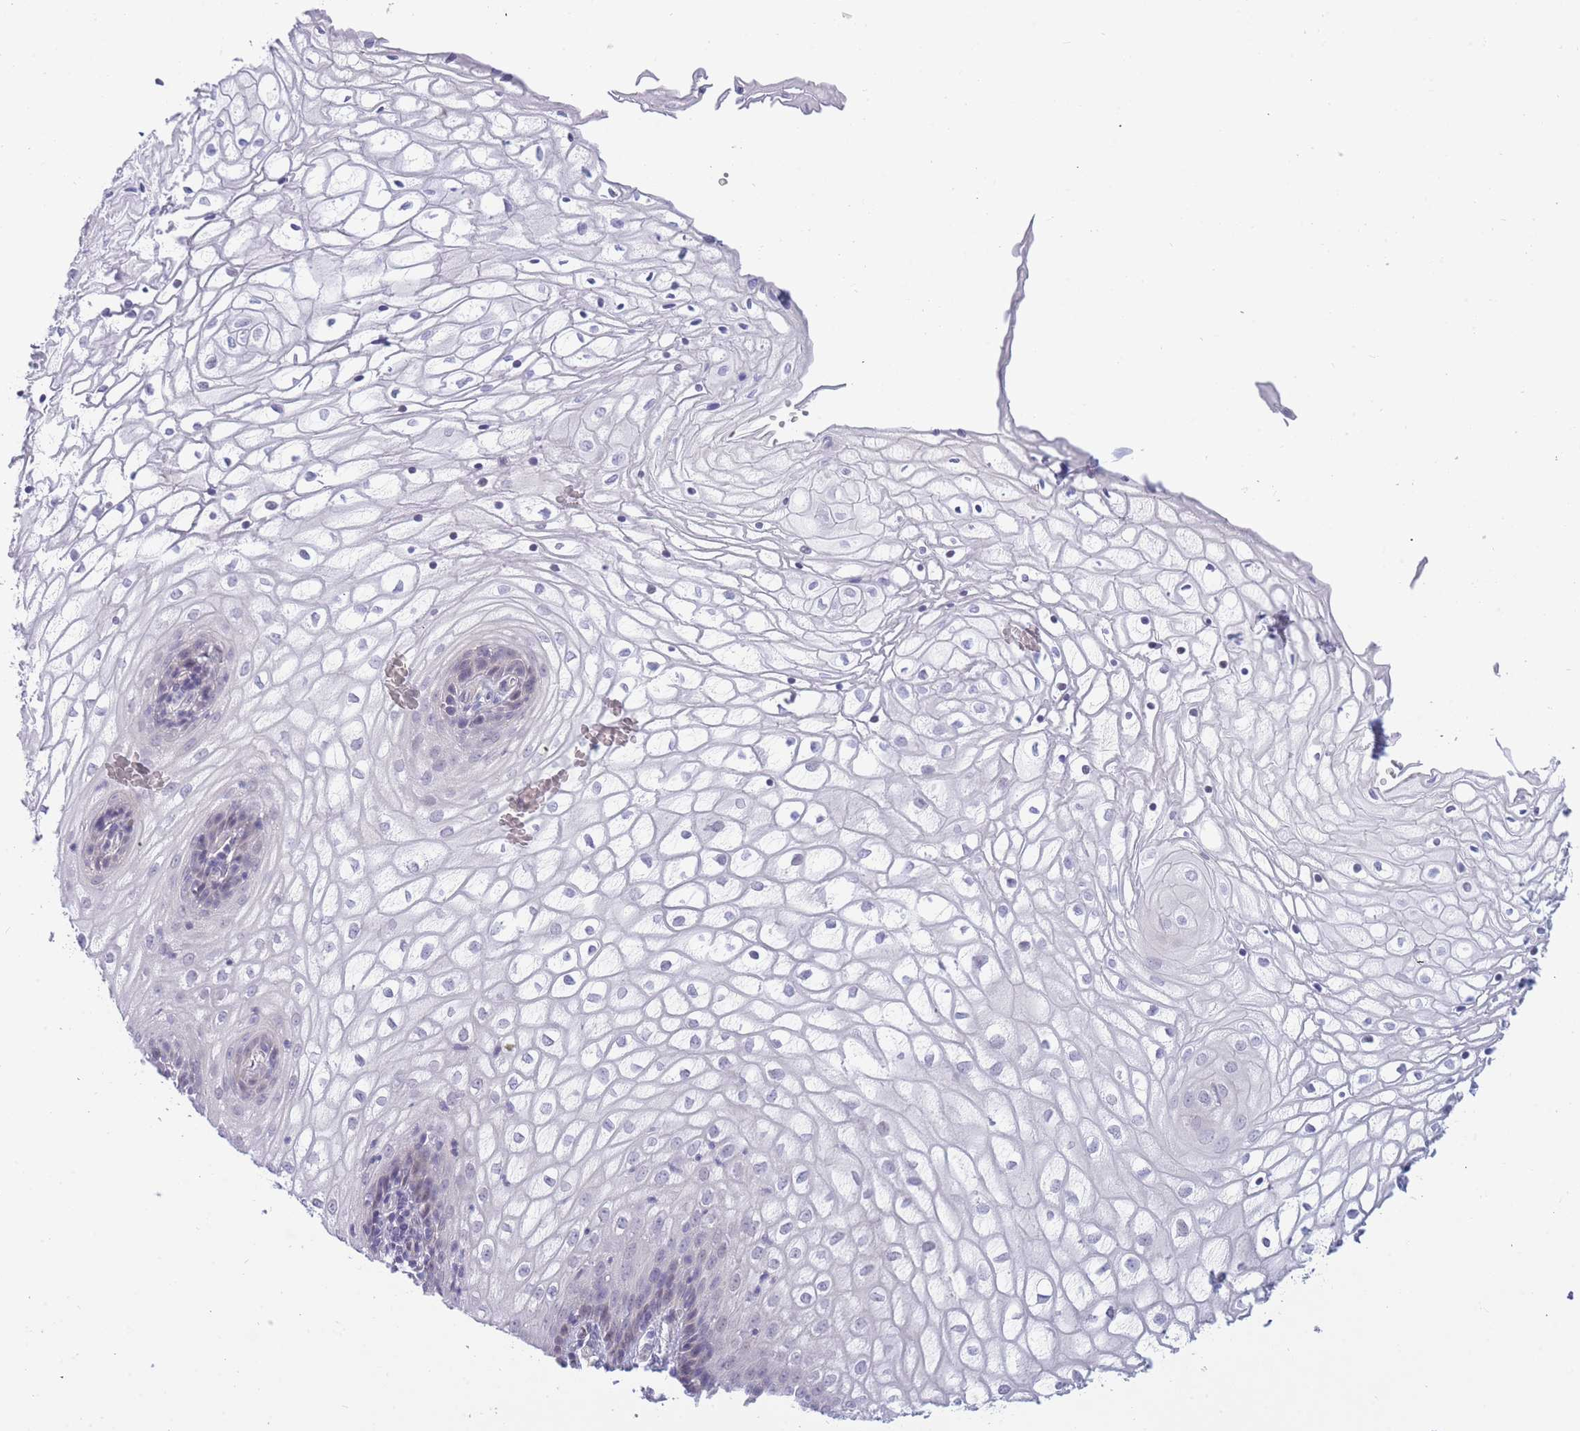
{"staining": {"intensity": "weak", "quantity": "<25%", "location": "nuclear"}, "tissue": "vagina", "cell_type": "Squamous epithelial cells", "image_type": "normal", "snomed": [{"axis": "morphology", "description": "Normal tissue, NOS"}, {"axis": "topography", "description": "Vagina"}], "caption": "The photomicrograph exhibits no staining of squamous epithelial cells in normal vagina. (IHC, brightfield microscopy, high magnification).", "gene": "PRR23A", "patient": {"sex": "female", "age": 34}}